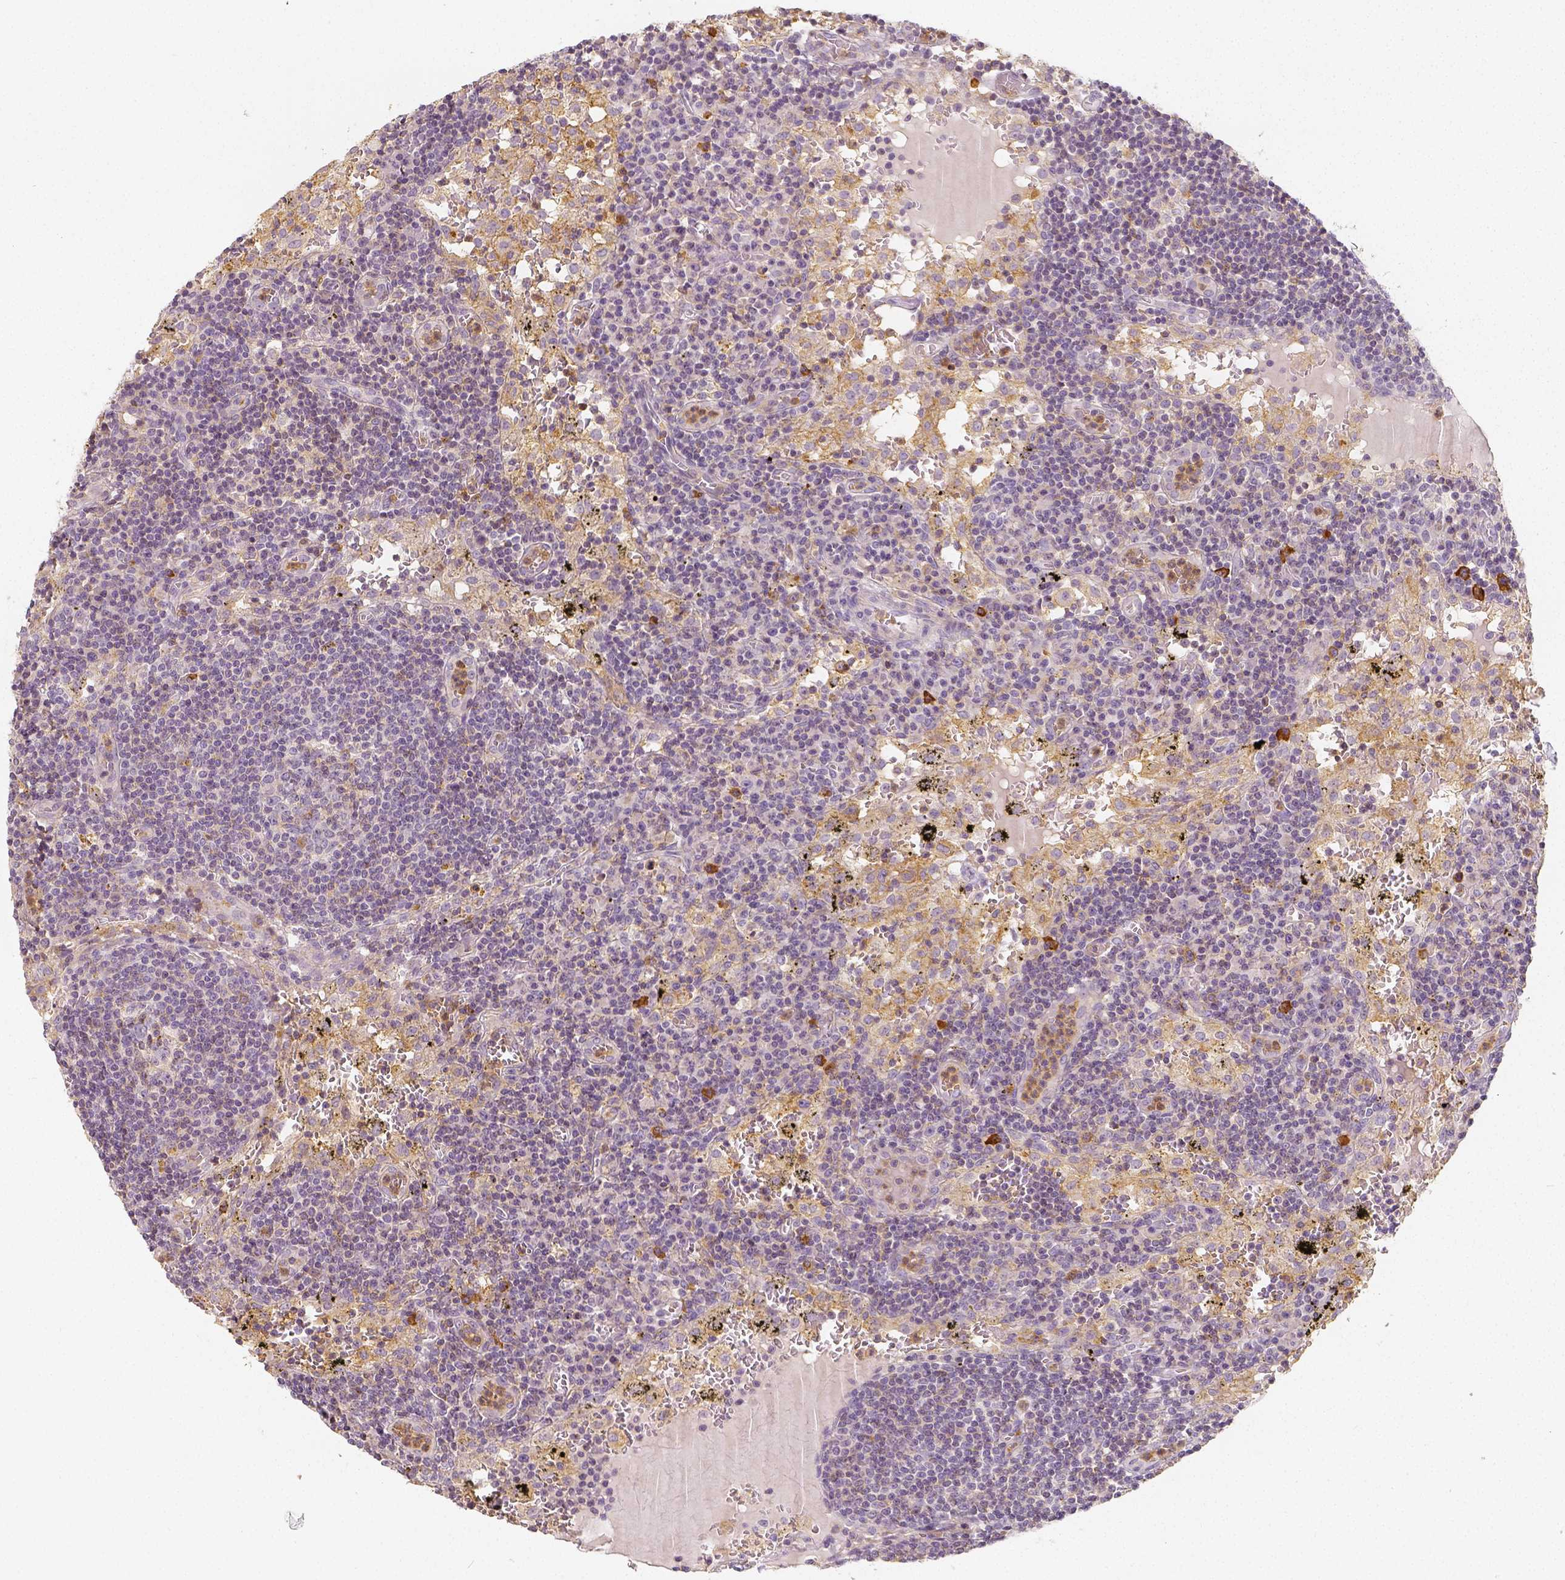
{"staining": {"intensity": "moderate", "quantity": "25%-75%", "location": "cytoplasmic/membranous"}, "tissue": "lymph node", "cell_type": "Germinal center cells", "image_type": "normal", "snomed": [{"axis": "morphology", "description": "Normal tissue, NOS"}, {"axis": "topography", "description": "Lymph node"}], "caption": "A brown stain labels moderate cytoplasmic/membranous expression of a protein in germinal center cells of normal human lymph node.", "gene": "PTPRJ", "patient": {"sex": "male", "age": 62}}